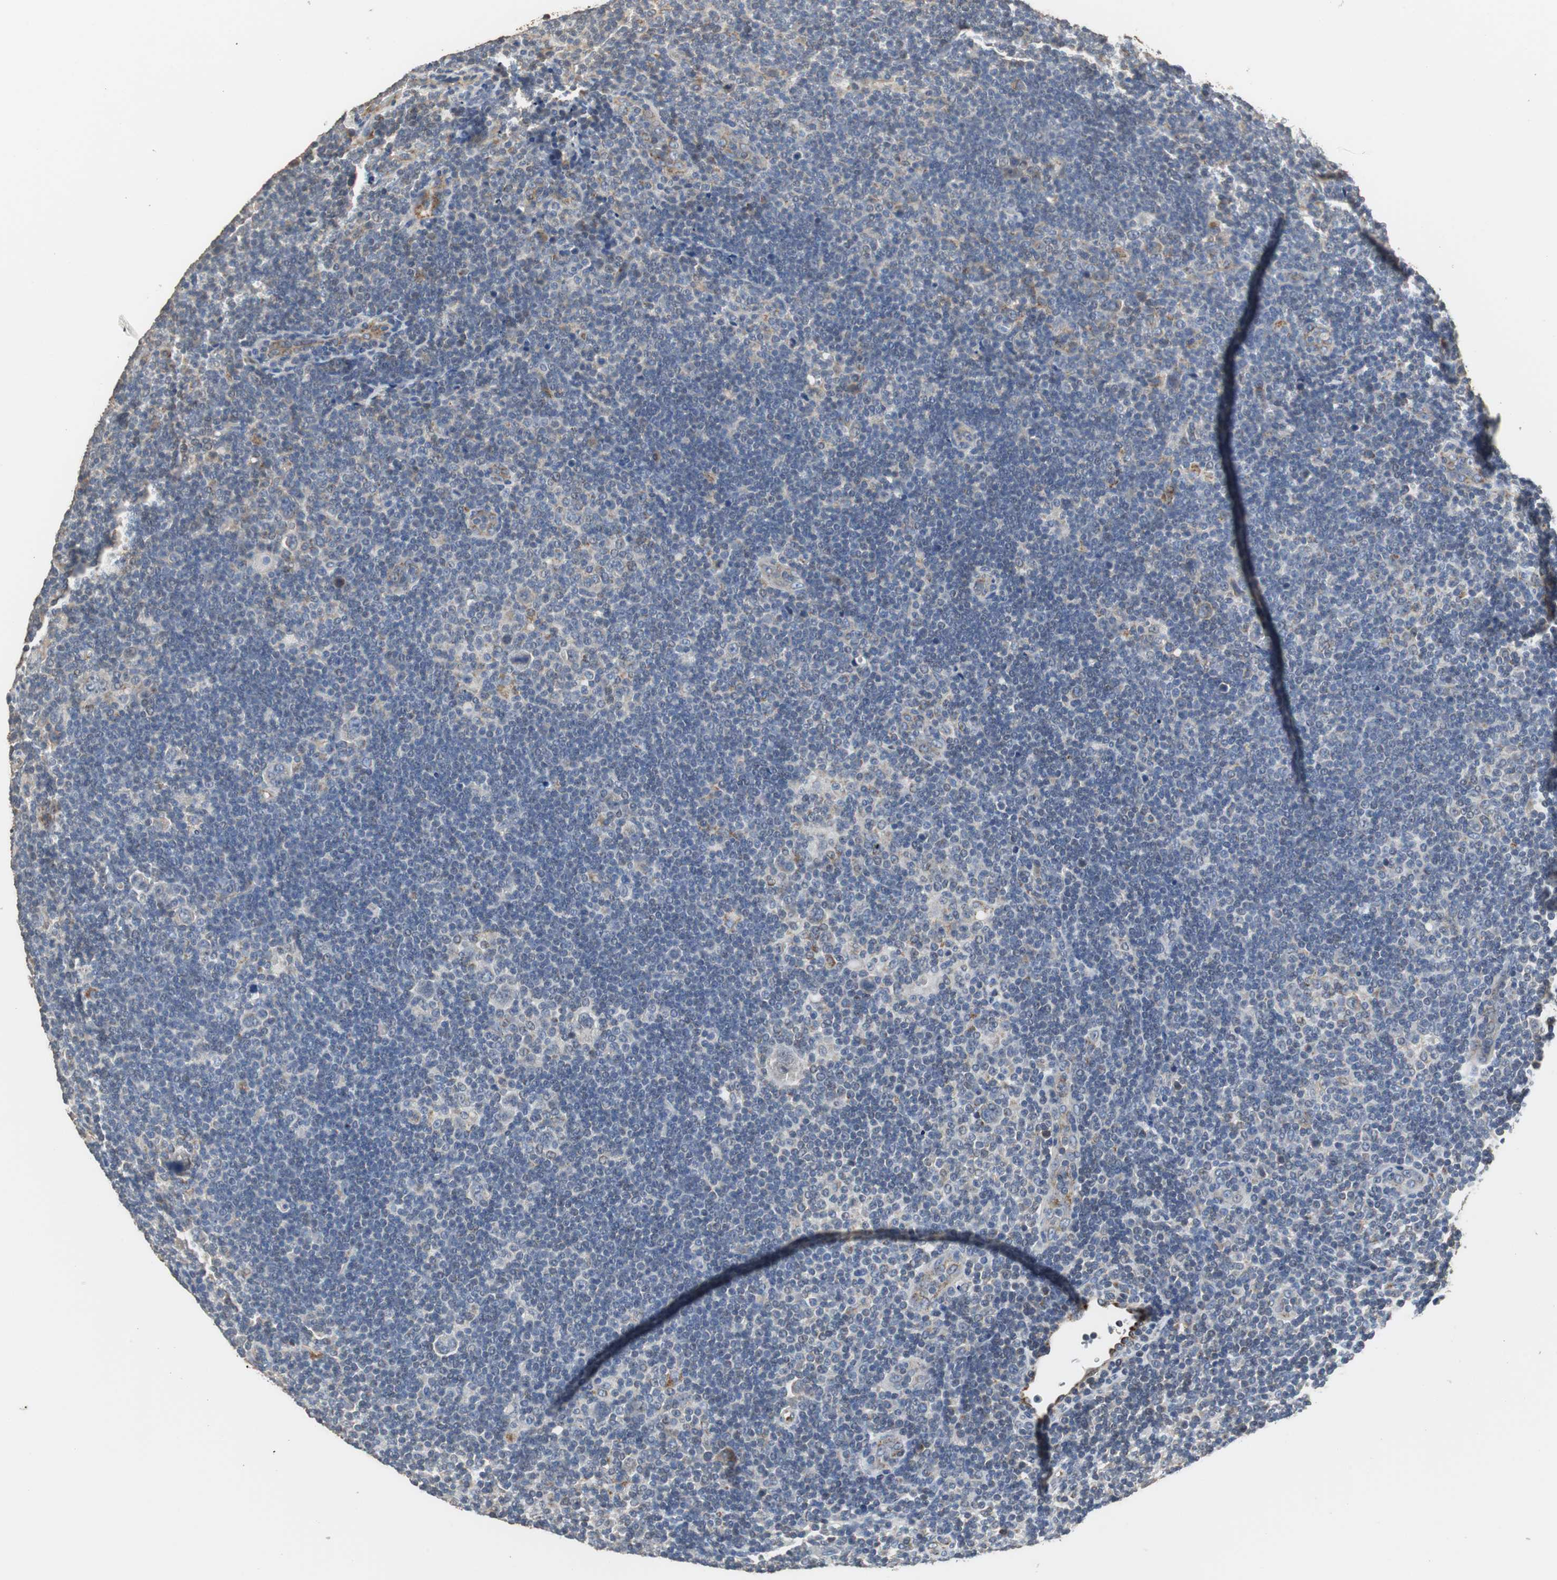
{"staining": {"intensity": "weak", "quantity": "<25%", "location": "cytoplasmic/membranous"}, "tissue": "lymphoma", "cell_type": "Tumor cells", "image_type": "cancer", "snomed": [{"axis": "morphology", "description": "Hodgkin's disease, NOS"}, {"axis": "topography", "description": "Lymph node"}], "caption": "Immunohistochemistry of Hodgkin's disease reveals no staining in tumor cells. (Stains: DAB (3,3'-diaminobenzidine) IHC with hematoxylin counter stain, Microscopy: brightfield microscopy at high magnification).", "gene": "HMGCL", "patient": {"sex": "female", "age": 57}}